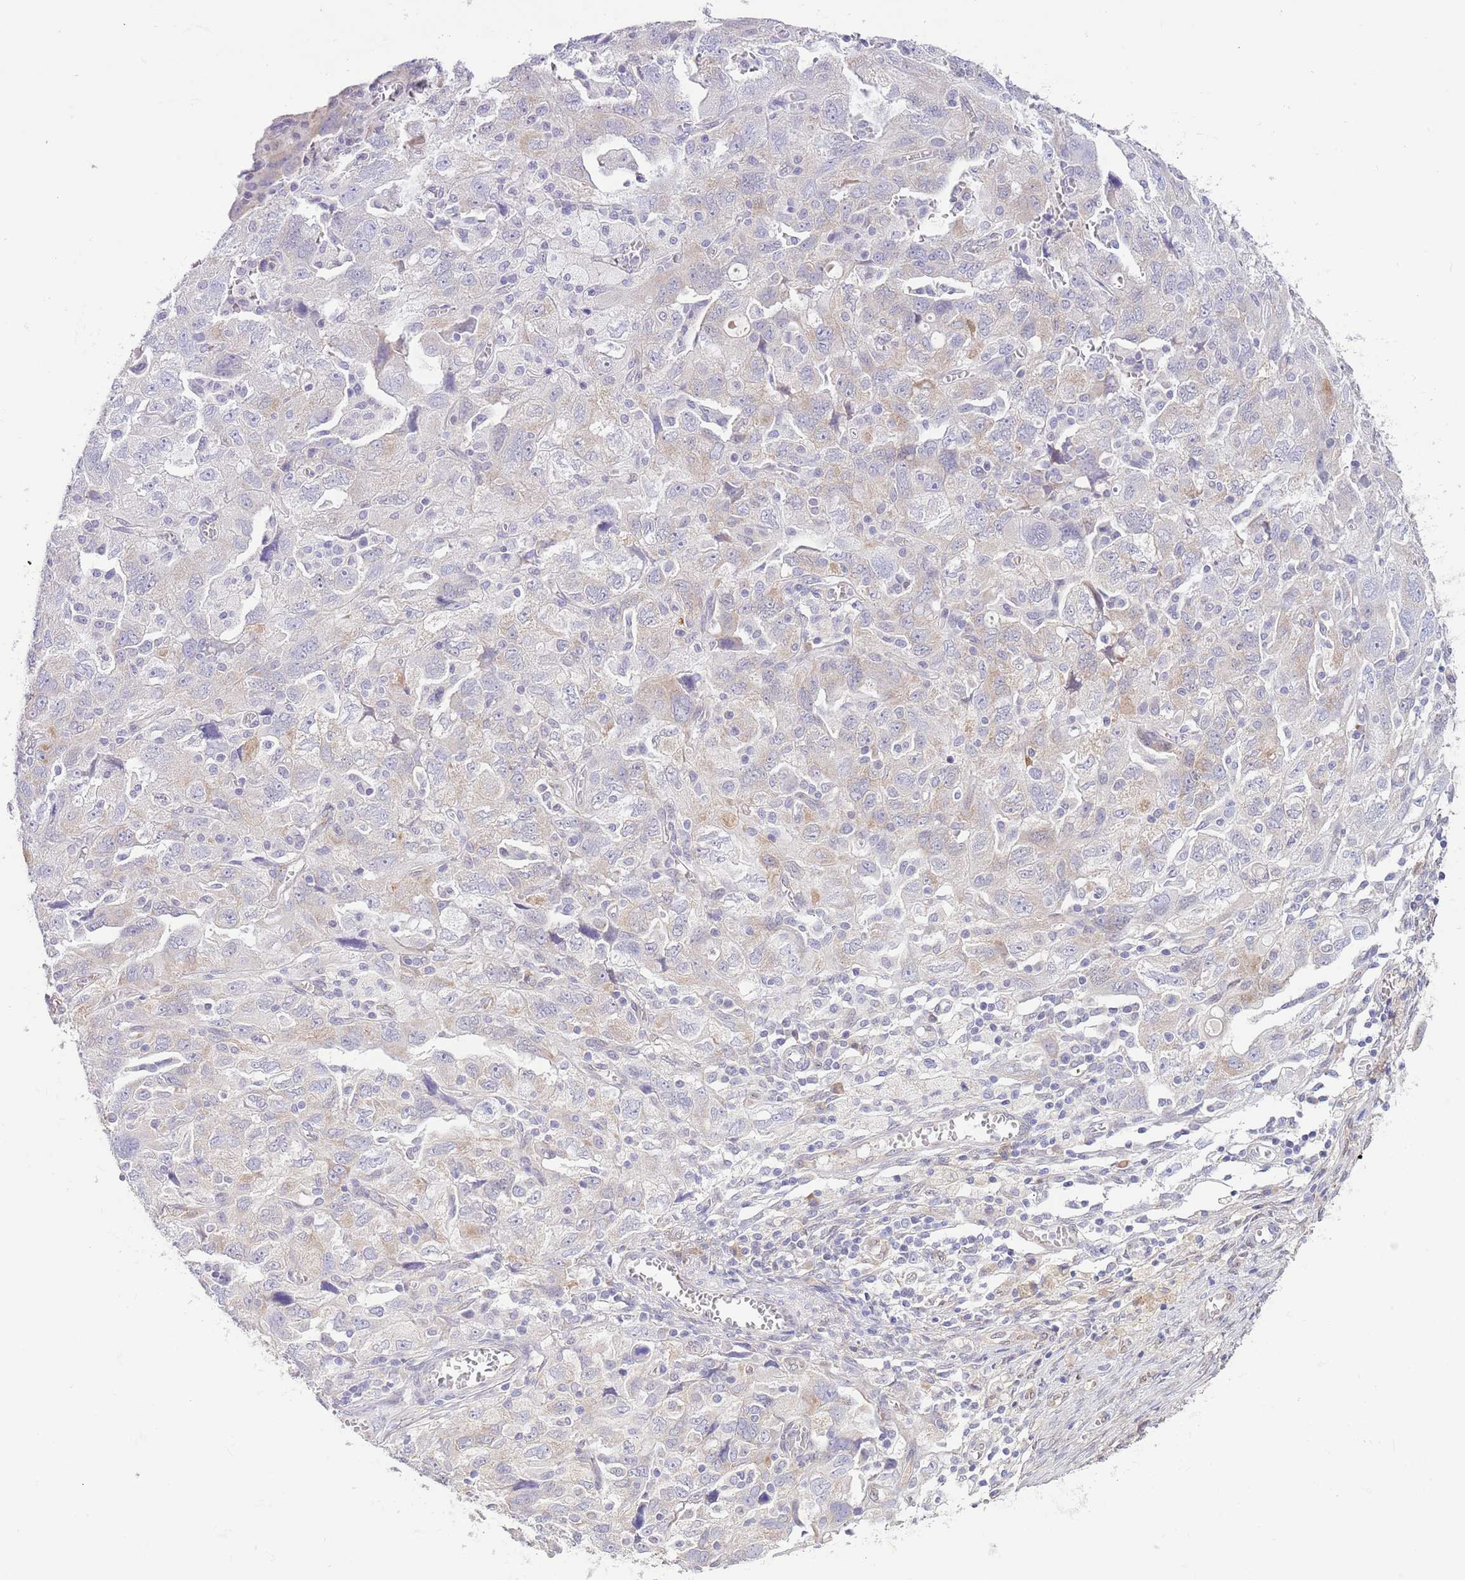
{"staining": {"intensity": "weak", "quantity": "<25%", "location": "cytoplasmic/membranous"}, "tissue": "ovarian cancer", "cell_type": "Tumor cells", "image_type": "cancer", "snomed": [{"axis": "morphology", "description": "Carcinoma, NOS"}, {"axis": "morphology", "description": "Cystadenocarcinoma, serous, NOS"}, {"axis": "topography", "description": "Ovary"}], "caption": "Immunohistochemistry photomicrograph of neoplastic tissue: serous cystadenocarcinoma (ovarian) stained with DAB exhibits no significant protein staining in tumor cells.", "gene": "EBPL", "patient": {"sex": "female", "age": 69}}